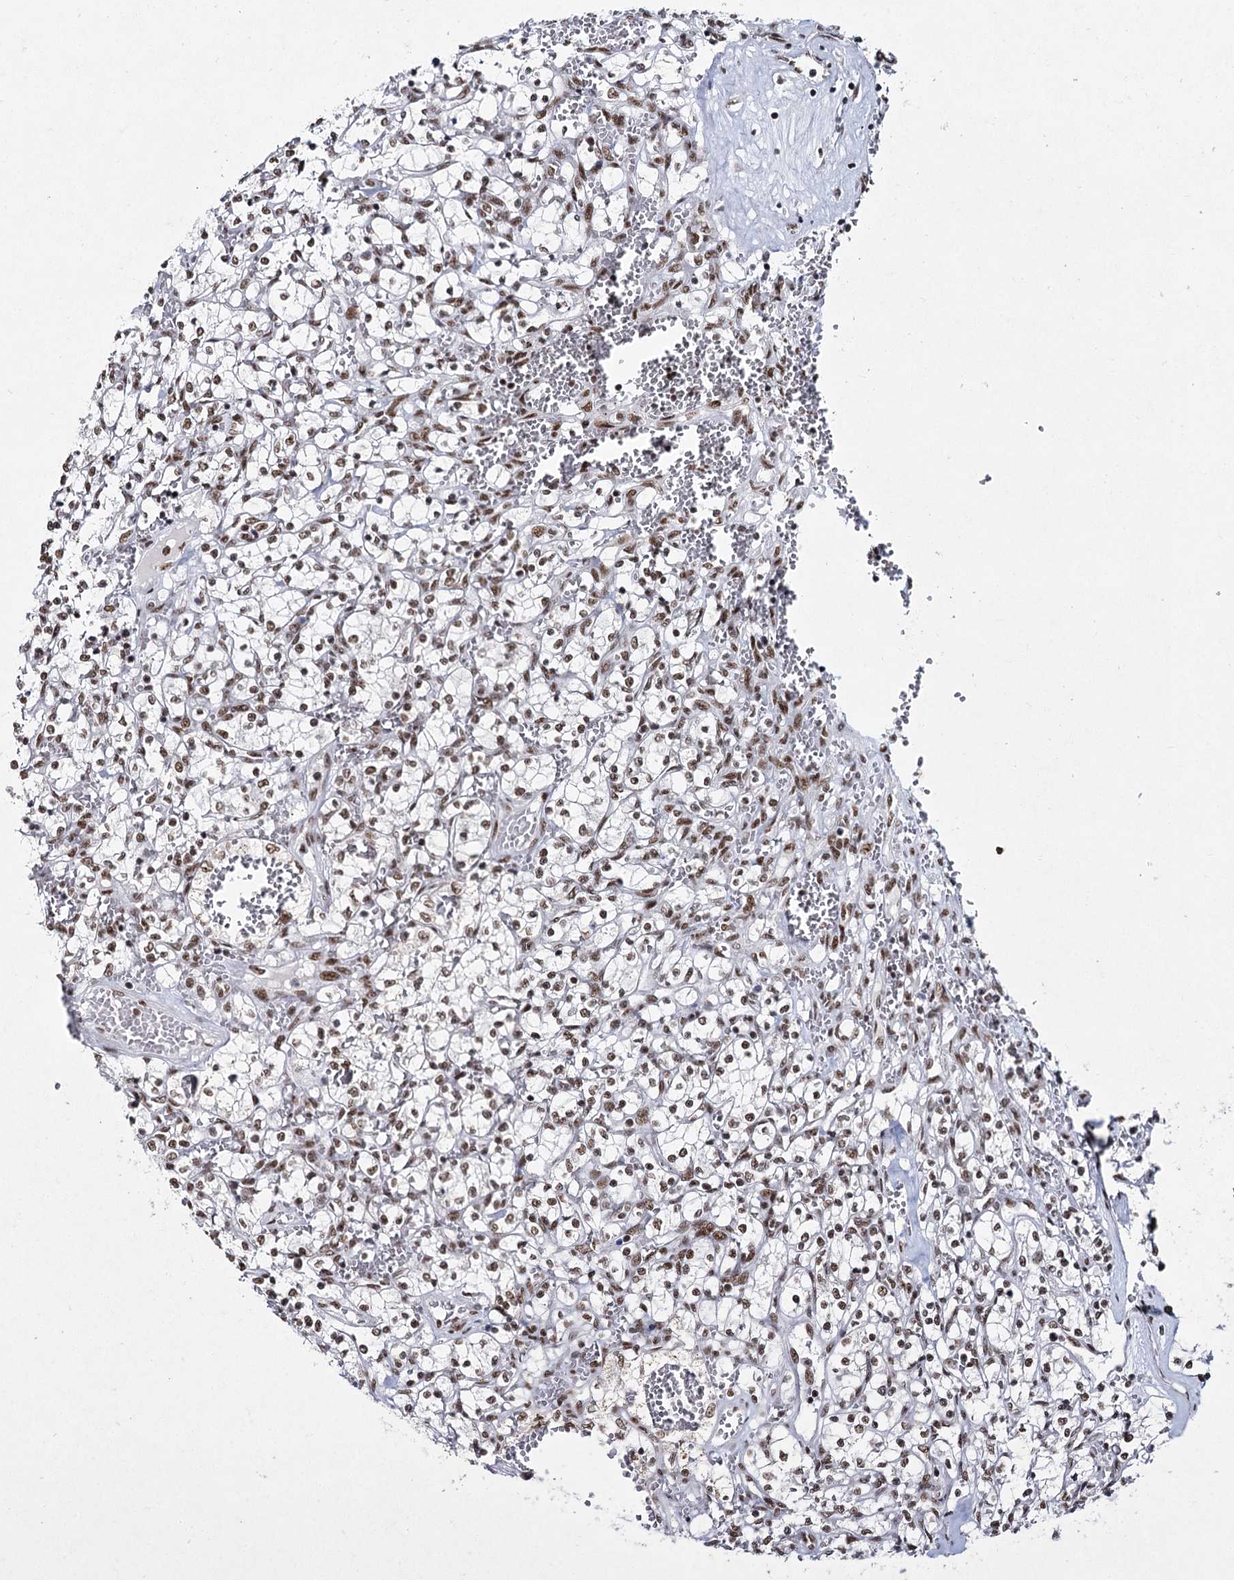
{"staining": {"intensity": "weak", "quantity": ">75%", "location": "nuclear"}, "tissue": "renal cancer", "cell_type": "Tumor cells", "image_type": "cancer", "snomed": [{"axis": "morphology", "description": "Adenocarcinoma, NOS"}, {"axis": "topography", "description": "Kidney"}], "caption": "Renal cancer (adenocarcinoma) stained for a protein reveals weak nuclear positivity in tumor cells.", "gene": "SCAF8", "patient": {"sex": "female", "age": 69}}